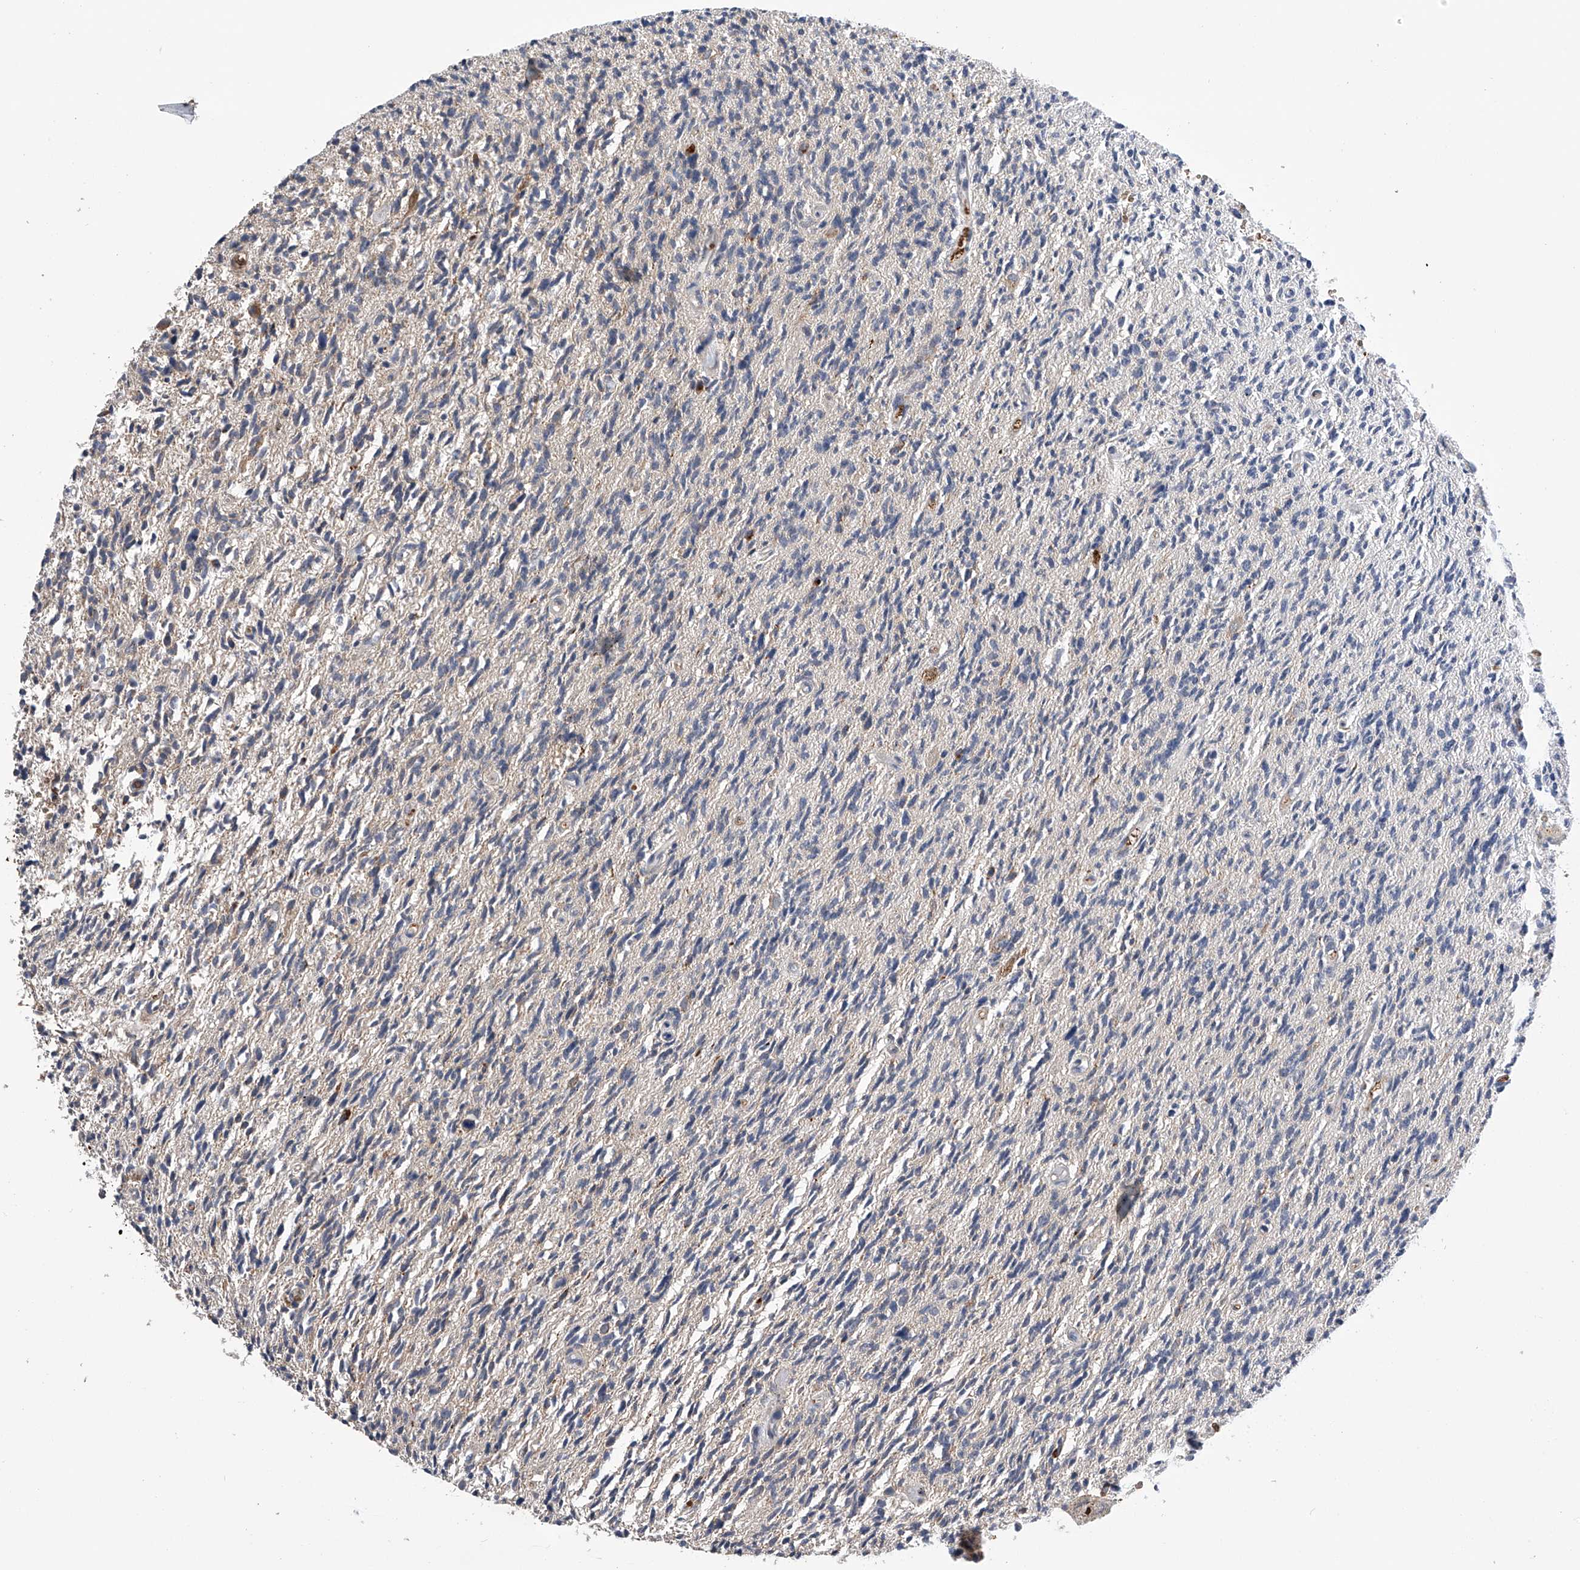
{"staining": {"intensity": "negative", "quantity": "none", "location": "none"}, "tissue": "glioma", "cell_type": "Tumor cells", "image_type": "cancer", "snomed": [{"axis": "morphology", "description": "Glioma, malignant, High grade"}, {"axis": "topography", "description": "Brain"}], "caption": "IHC photomicrograph of neoplastic tissue: human glioma stained with DAB (3,3'-diaminobenzidine) reveals no significant protein positivity in tumor cells. Nuclei are stained in blue.", "gene": "SPOCK1", "patient": {"sex": "female", "age": 57}}